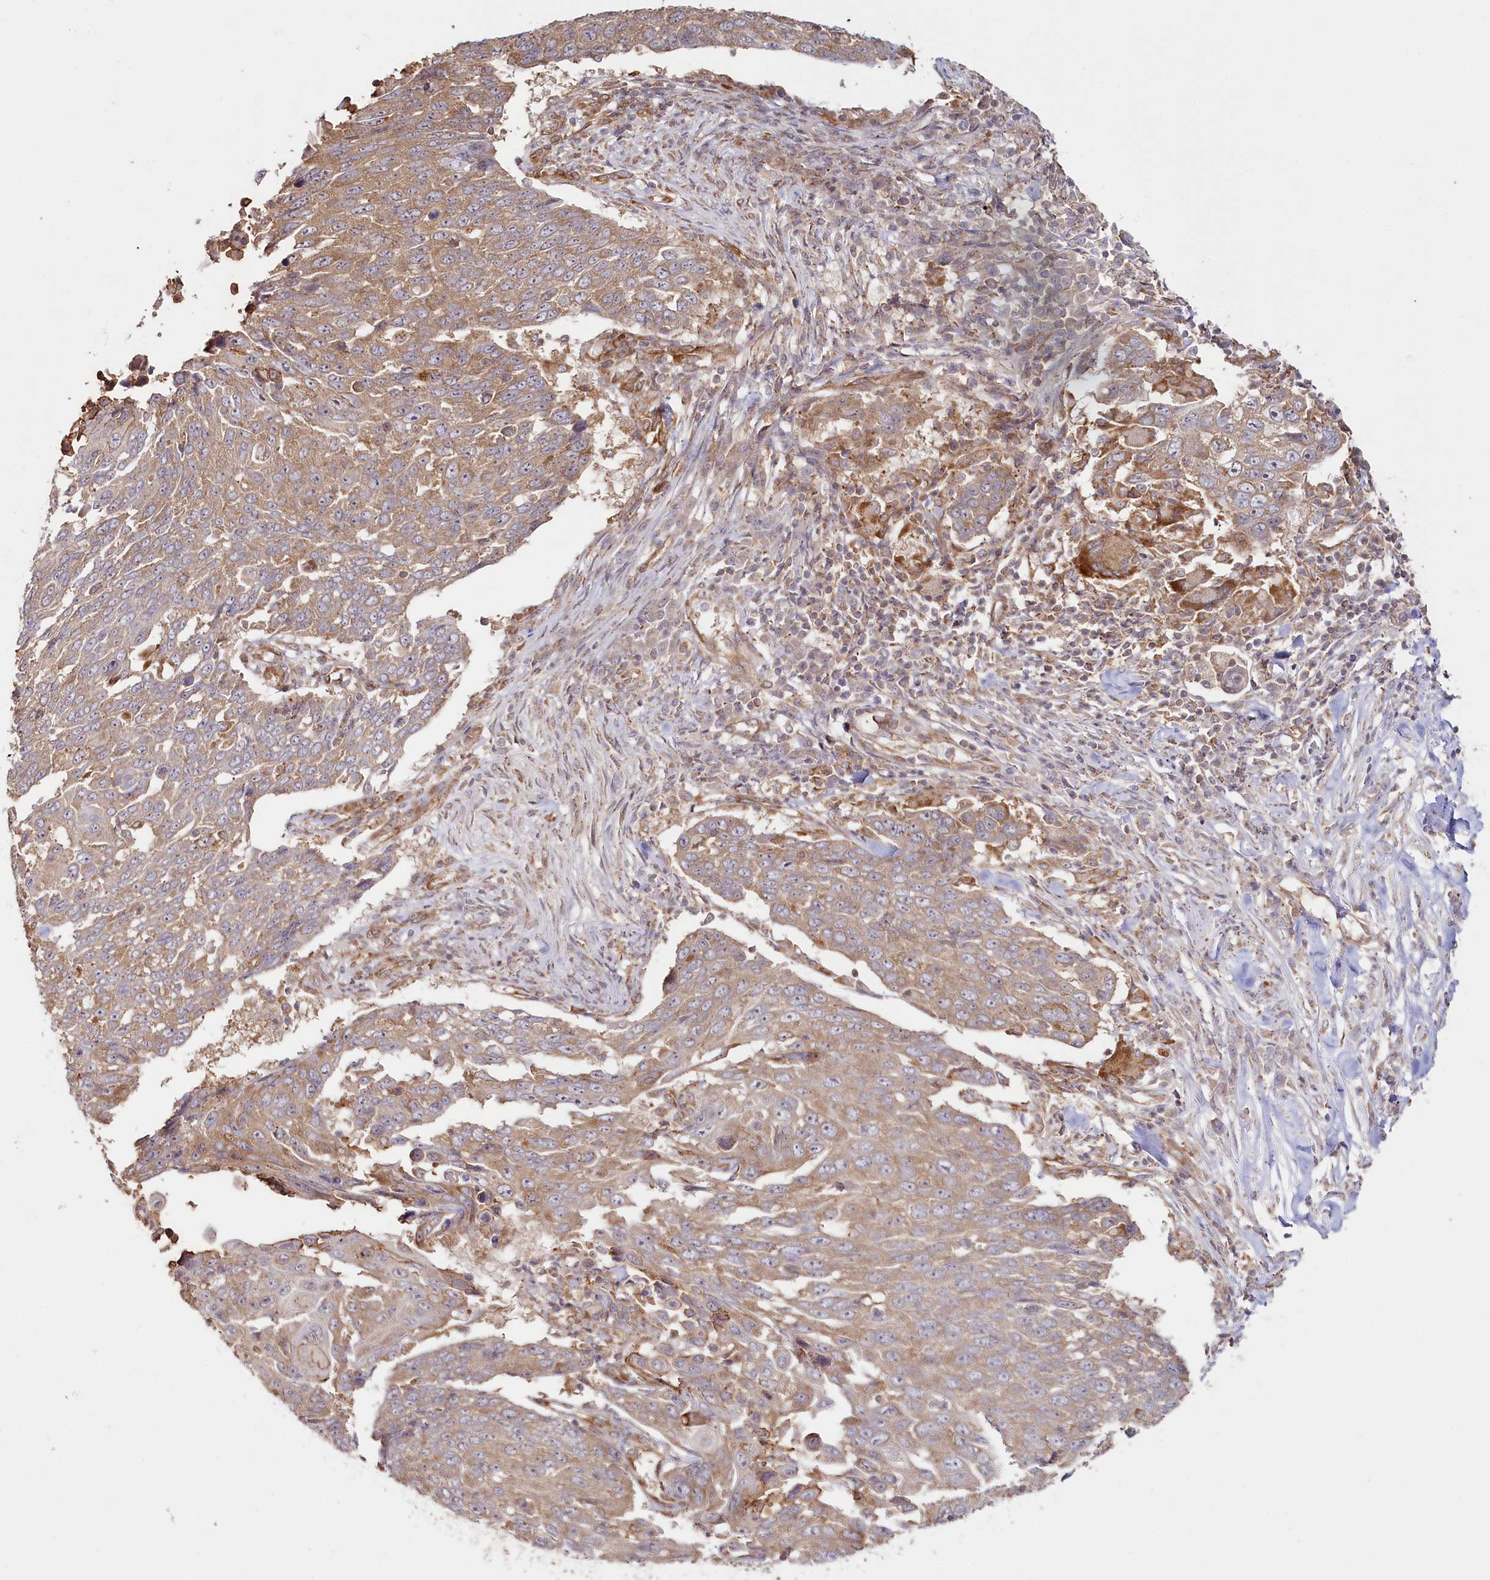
{"staining": {"intensity": "moderate", "quantity": ">75%", "location": "cytoplasmic/membranous"}, "tissue": "lung cancer", "cell_type": "Tumor cells", "image_type": "cancer", "snomed": [{"axis": "morphology", "description": "Squamous cell carcinoma, NOS"}, {"axis": "topography", "description": "Lung"}], "caption": "A brown stain highlights moderate cytoplasmic/membranous staining of a protein in human lung squamous cell carcinoma tumor cells.", "gene": "OTUD4", "patient": {"sex": "male", "age": 66}}